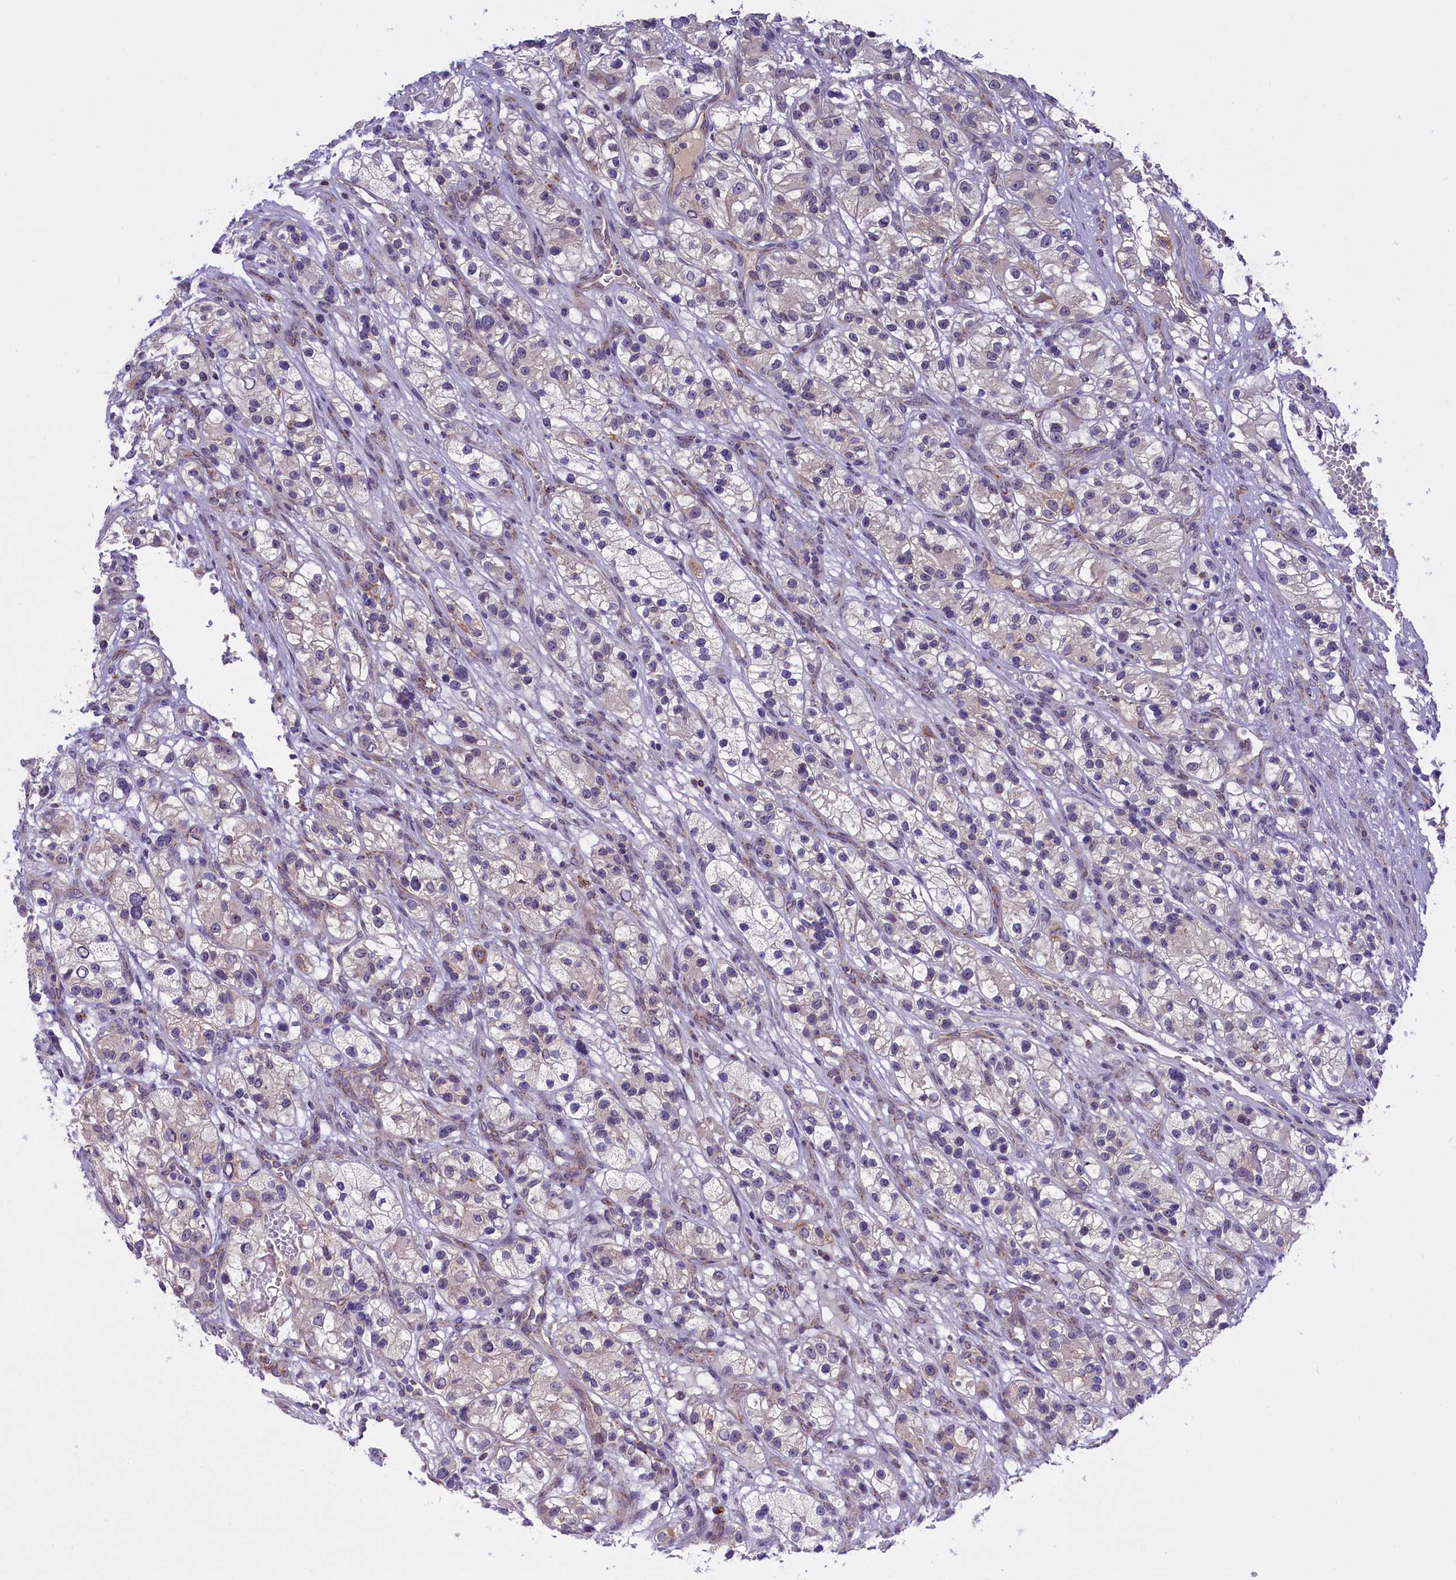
{"staining": {"intensity": "negative", "quantity": "none", "location": "none"}, "tissue": "renal cancer", "cell_type": "Tumor cells", "image_type": "cancer", "snomed": [{"axis": "morphology", "description": "Adenocarcinoma, NOS"}, {"axis": "topography", "description": "Kidney"}], "caption": "Adenocarcinoma (renal) was stained to show a protein in brown. There is no significant expression in tumor cells.", "gene": "FAM149B1", "patient": {"sex": "female", "age": 57}}